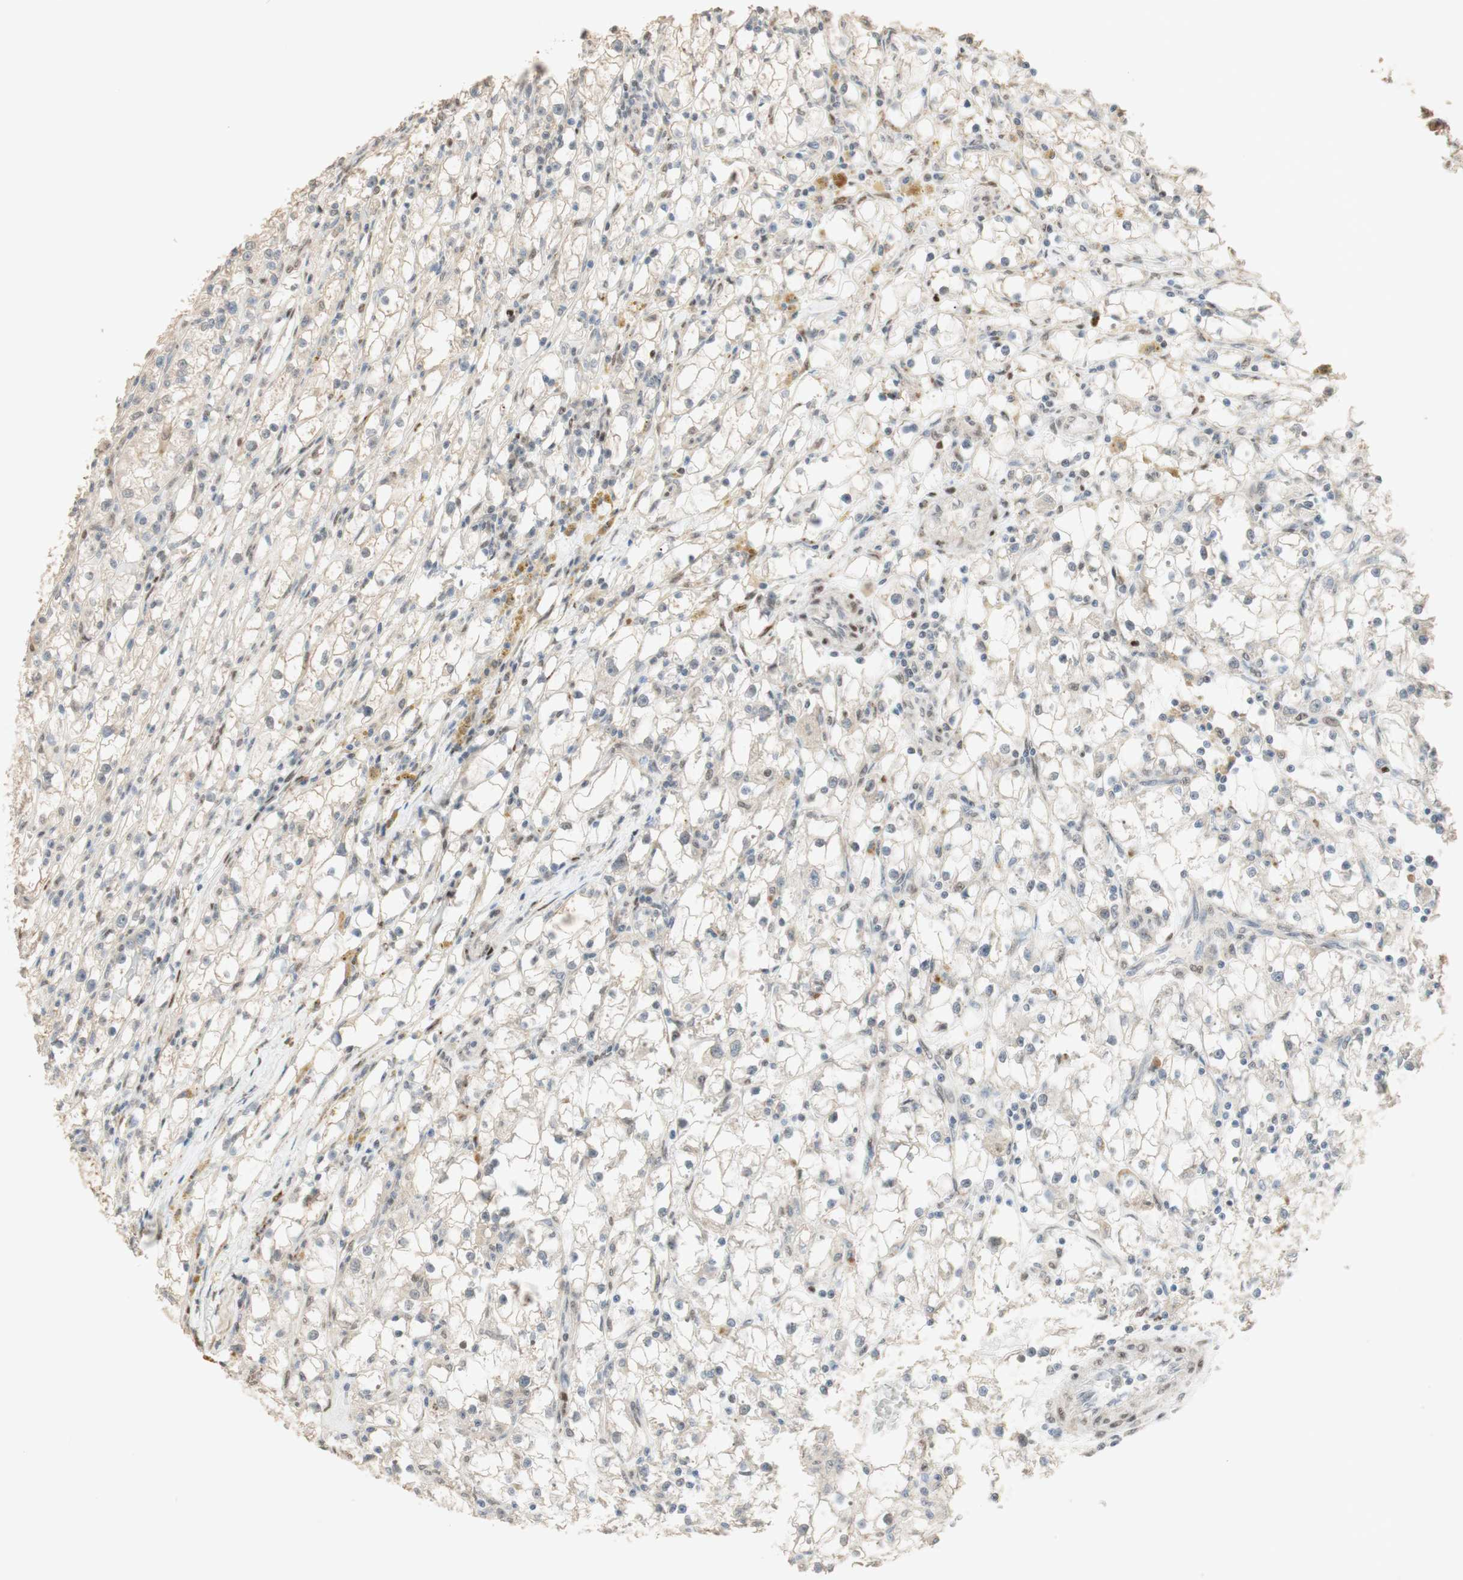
{"staining": {"intensity": "negative", "quantity": "none", "location": "none"}, "tissue": "renal cancer", "cell_type": "Tumor cells", "image_type": "cancer", "snomed": [{"axis": "morphology", "description": "Adenocarcinoma, NOS"}, {"axis": "topography", "description": "Kidney"}], "caption": "Protein analysis of renal adenocarcinoma shows no significant staining in tumor cells.", "gene": "FOXP1", "patient": {"sex": "male", "age": 56}}